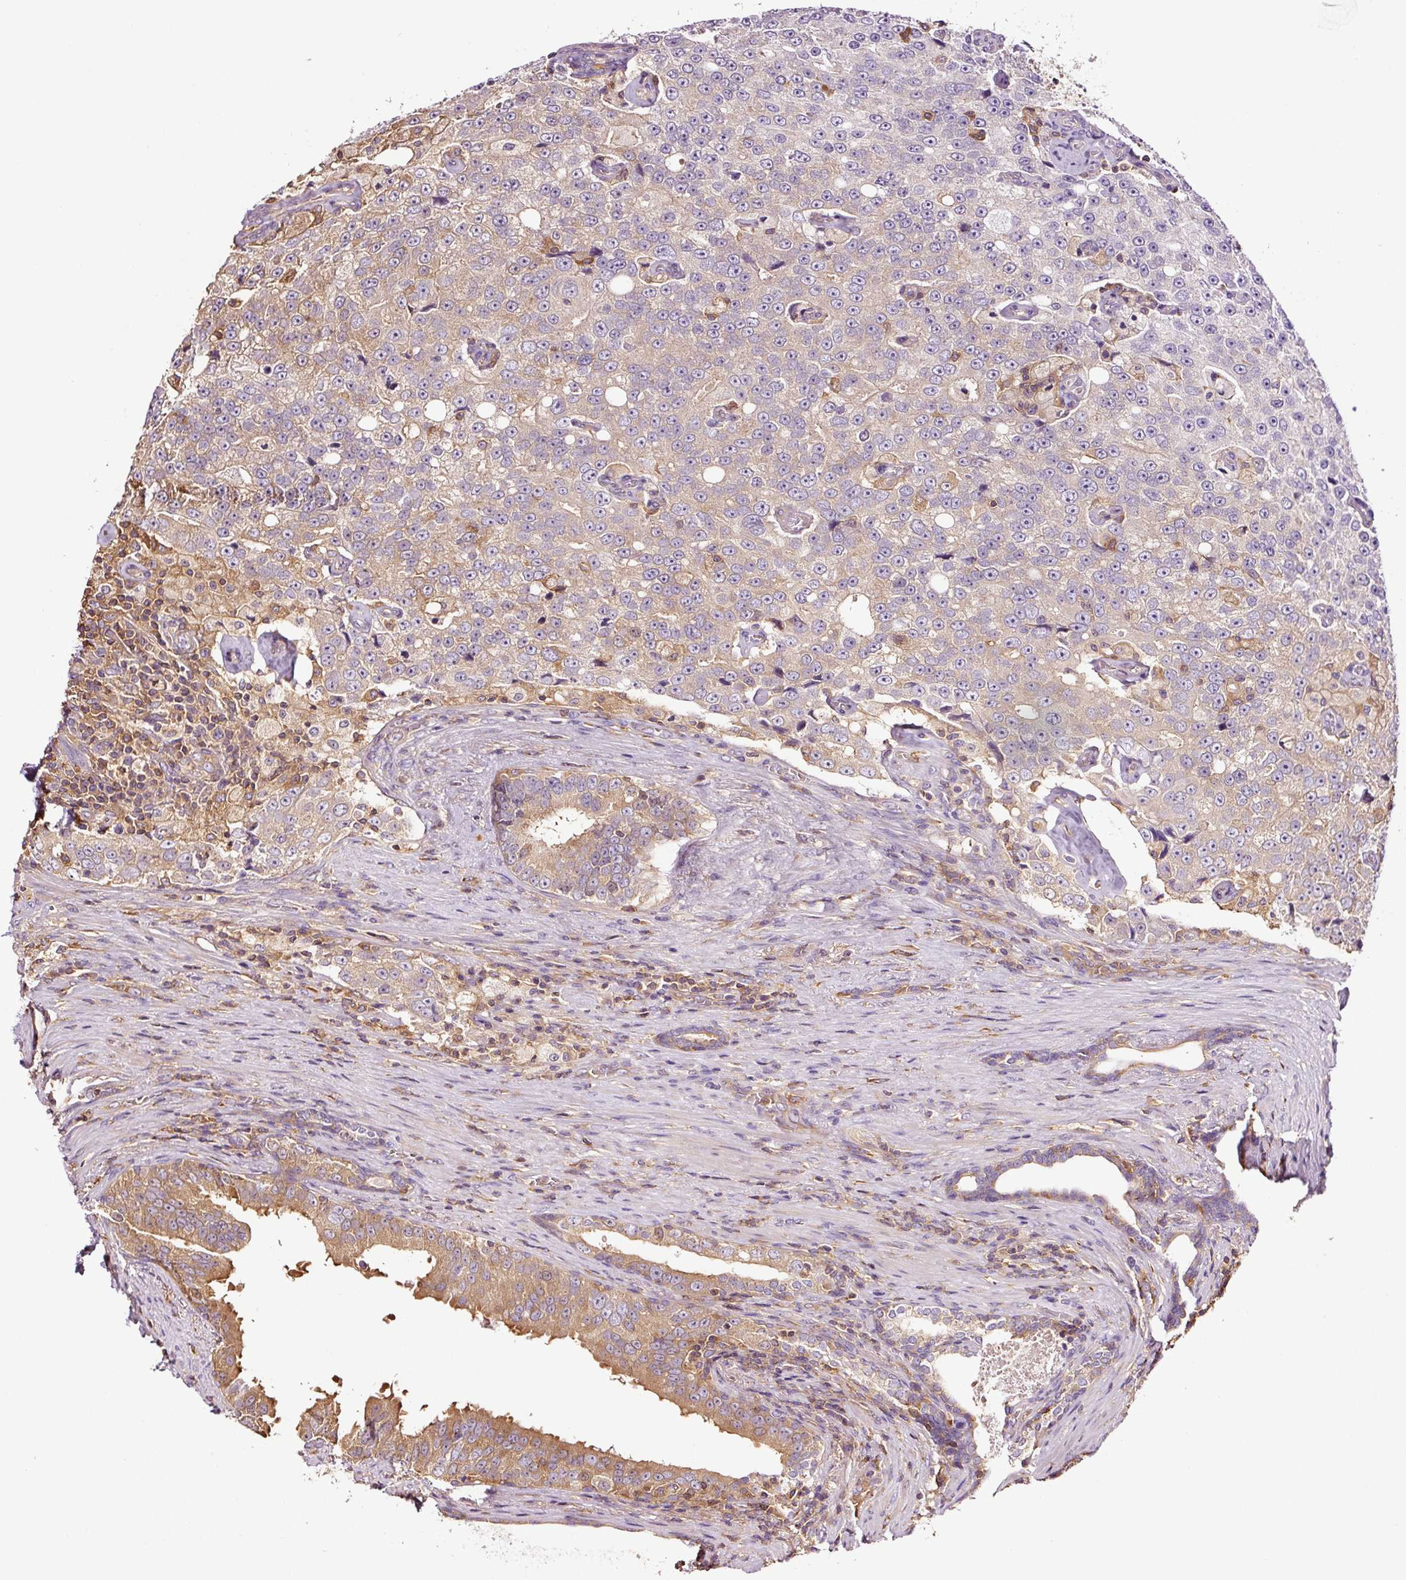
{"staining": {"intensity": "weak", "quantity": "<25%", "location": "cytoplasmic/membranous"}, "tissue": "prostate cancer", "cell_type": "Tumor cells", "image_type": "cancer", "snomed": [{"axis": "morphology", "description": "Adenocarcinoma, High grade"}, {"axis": "topography", "description": "Prostate"}], "caption": "Human prostate cancer (adenocarcinoma (high-grade)) stained for a protein using immunohistochemistry demonstrates no staining in tumor cells.", "gene": "METAP1", "patient": {"sex": "male", "age": 70}}